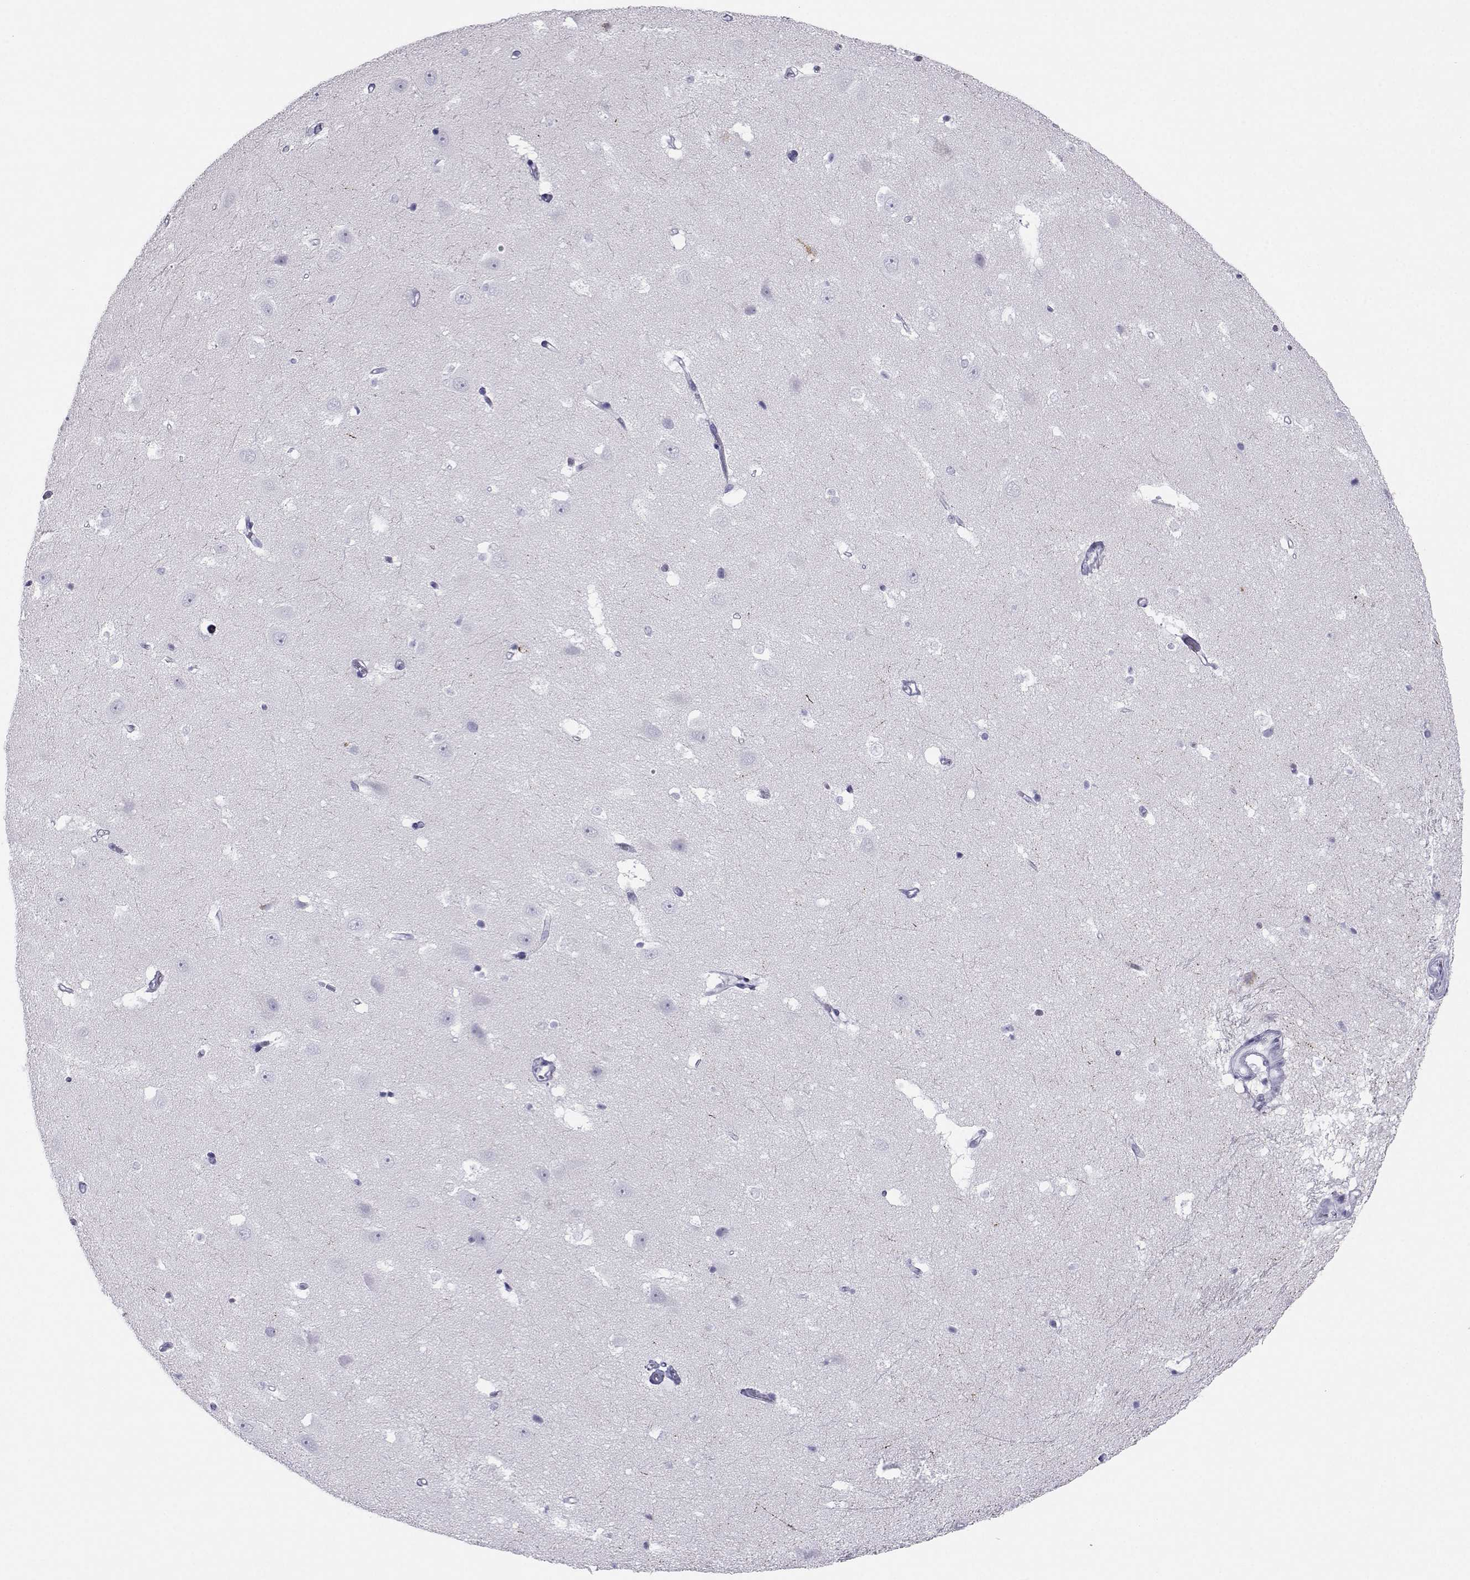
{"staining": {"intensity": "negative", "quantity": "none", "location": "none"}, "tissue": "hippocampus", "cell_type": "Glial cells", "image_type": "normal", "snomed": [{"axis": "morphology", "description": "Normal tissue, NOS"}, {"axis": "topography", "description": "Hippocampus"}], "caption": "Unremarkable hippocampus was stained to show a protein in brown. There is no significant positivity in glial cells. (Brightfield microscopy of DAB (3,3'-diaminobenzidine) immunohistochemistry (IHC) at high magnification).", "gene": "SST", "patient": {"sex": "male", "age": 44}}